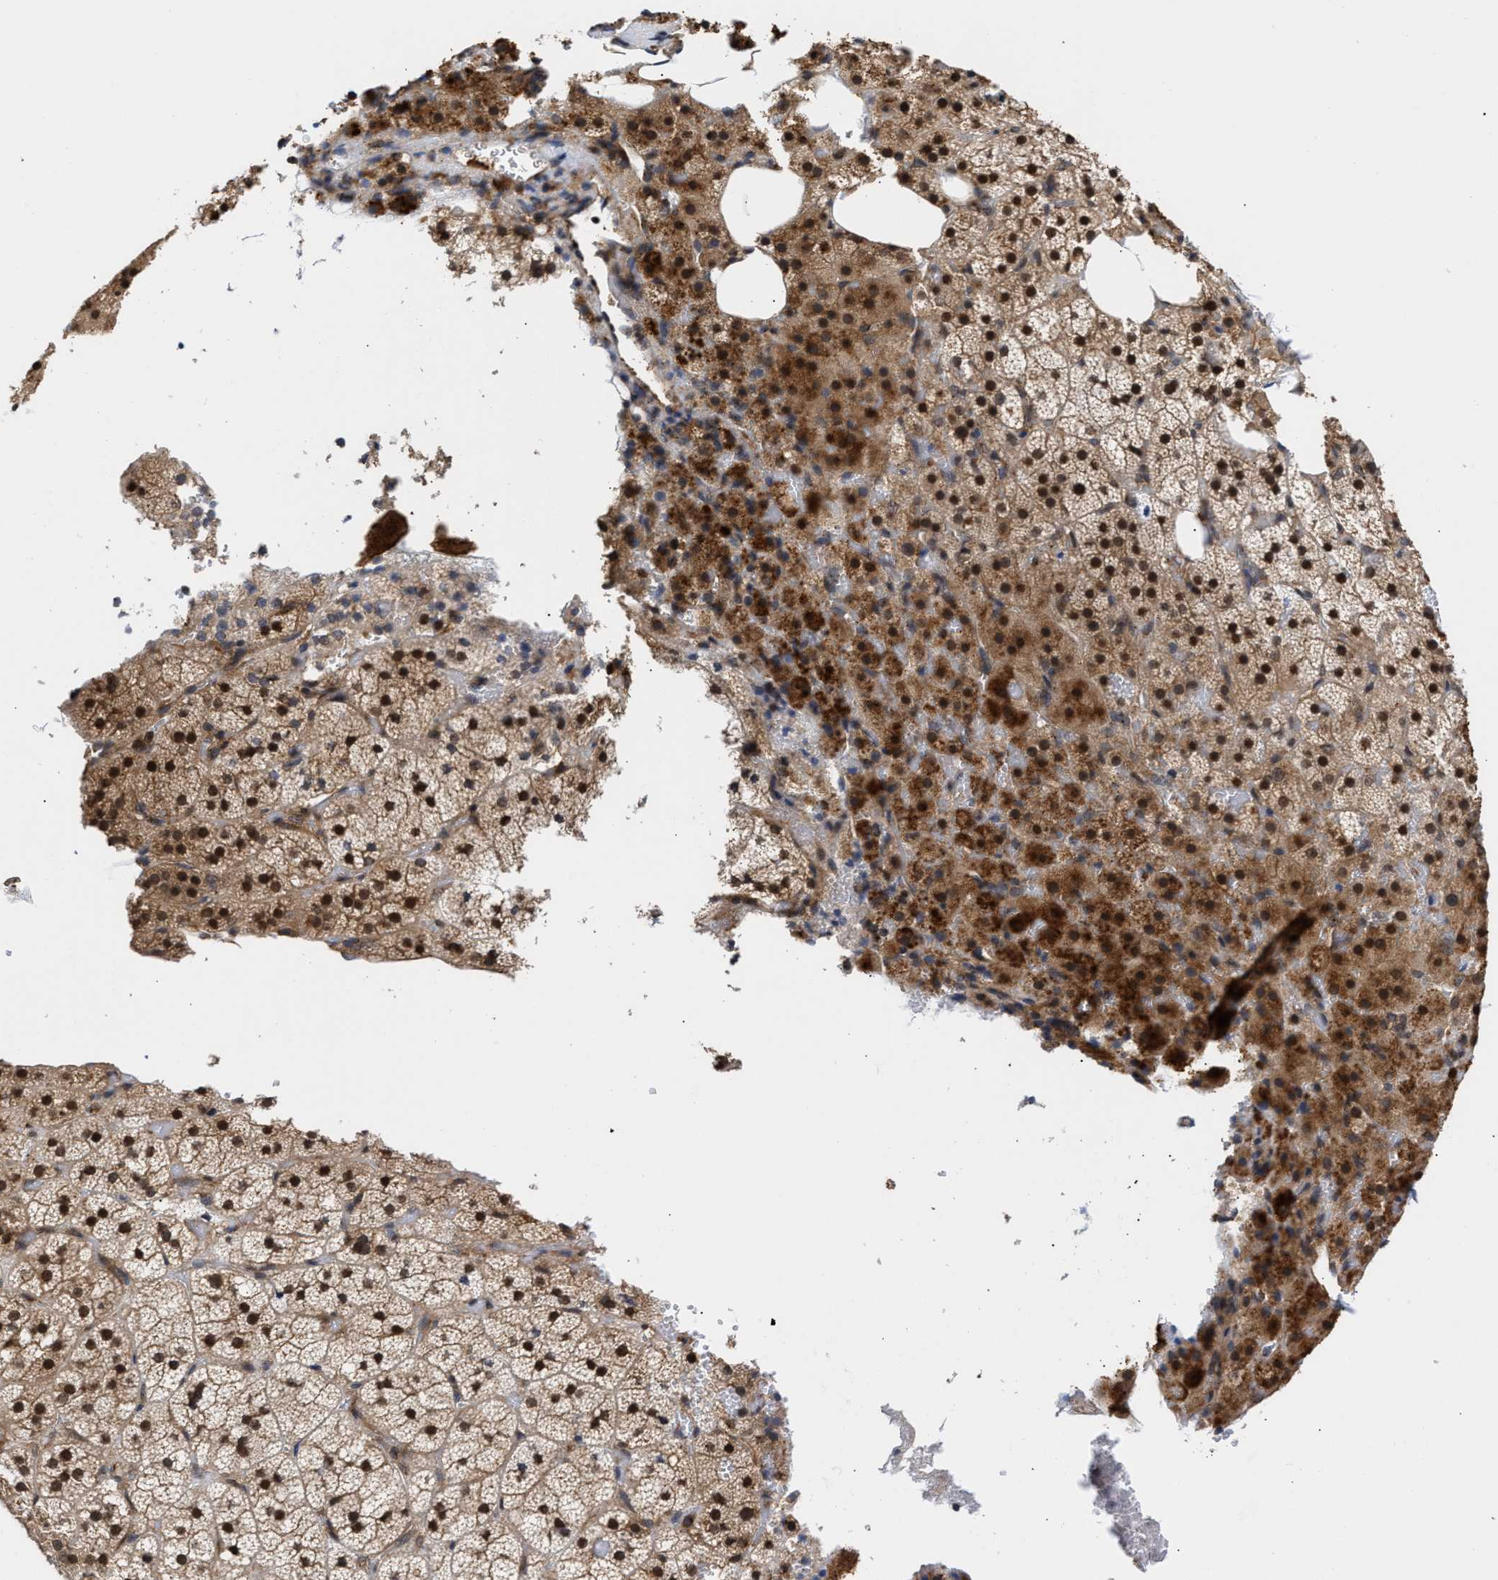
{"staining": {"intensity": "strong", "quantity": "25%-75%", "location": "cytoplasmic/membranous,nuclear"}, "tissue": "adrenal gland", "cell_type": "Glandular cells", "image_type": "normal", "snomed": [{"axis": "morphology", "description": "Normal tissue, NOS"}, {"axis": "topography", "description": "Adrenal gland"}], "caption": "Immunohistochemistry (IHC) histopathology image of unremarkable adrenal gland: human adrenal gland stained using immunohistochemistry (IHC) shows high levels of strong protein expression localized specifically in the cytoplasmic/membranous,nuclear of glandular cells, appearing as a cytoplasmic/membranous,nuclear brown color.", "gene": "CLIP2", "patient": {"sex": "female", "age": 59}}